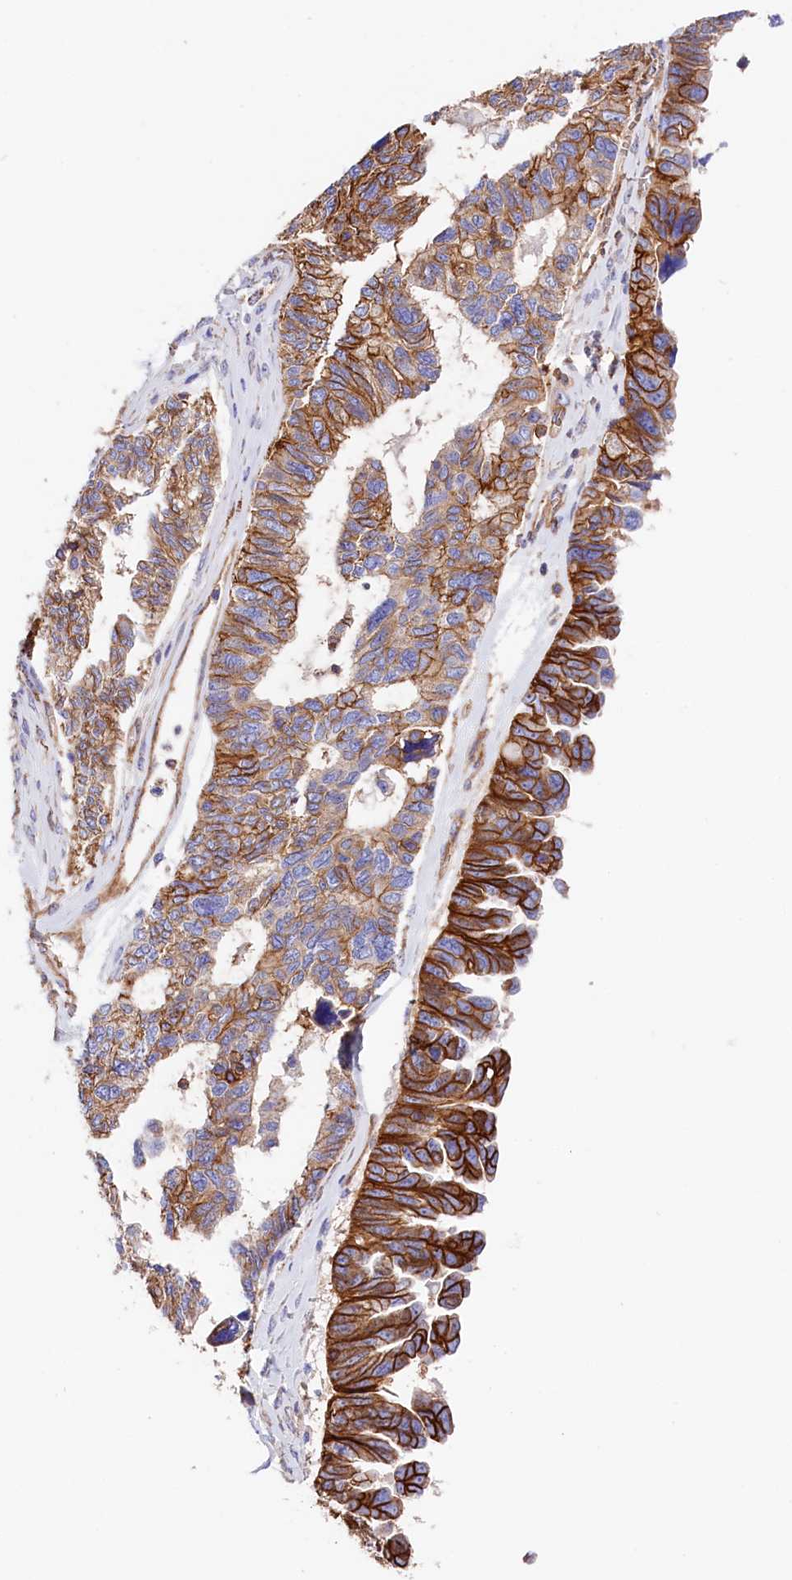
{"staining": {"intensity": "strong", "quantity": ">75%", "location": "cytoplasmic/membranous"}, "tissue": "ovarian cancer", "cell_type": "Tumor cells", "image_type": "cancer", "snomed": [{"axis": "morphology", "description": "Cystadenocarcinoma, serous, NOS"}, {"axis": "topography", "description": "Ovary"}], "caption": "Human ovarian serous cystadenocarcinoma stained with a protein marker displays strong staining in tumor cells.", "gene": "ATP2B4", "patient": {"sex": "female", "age": 79}}